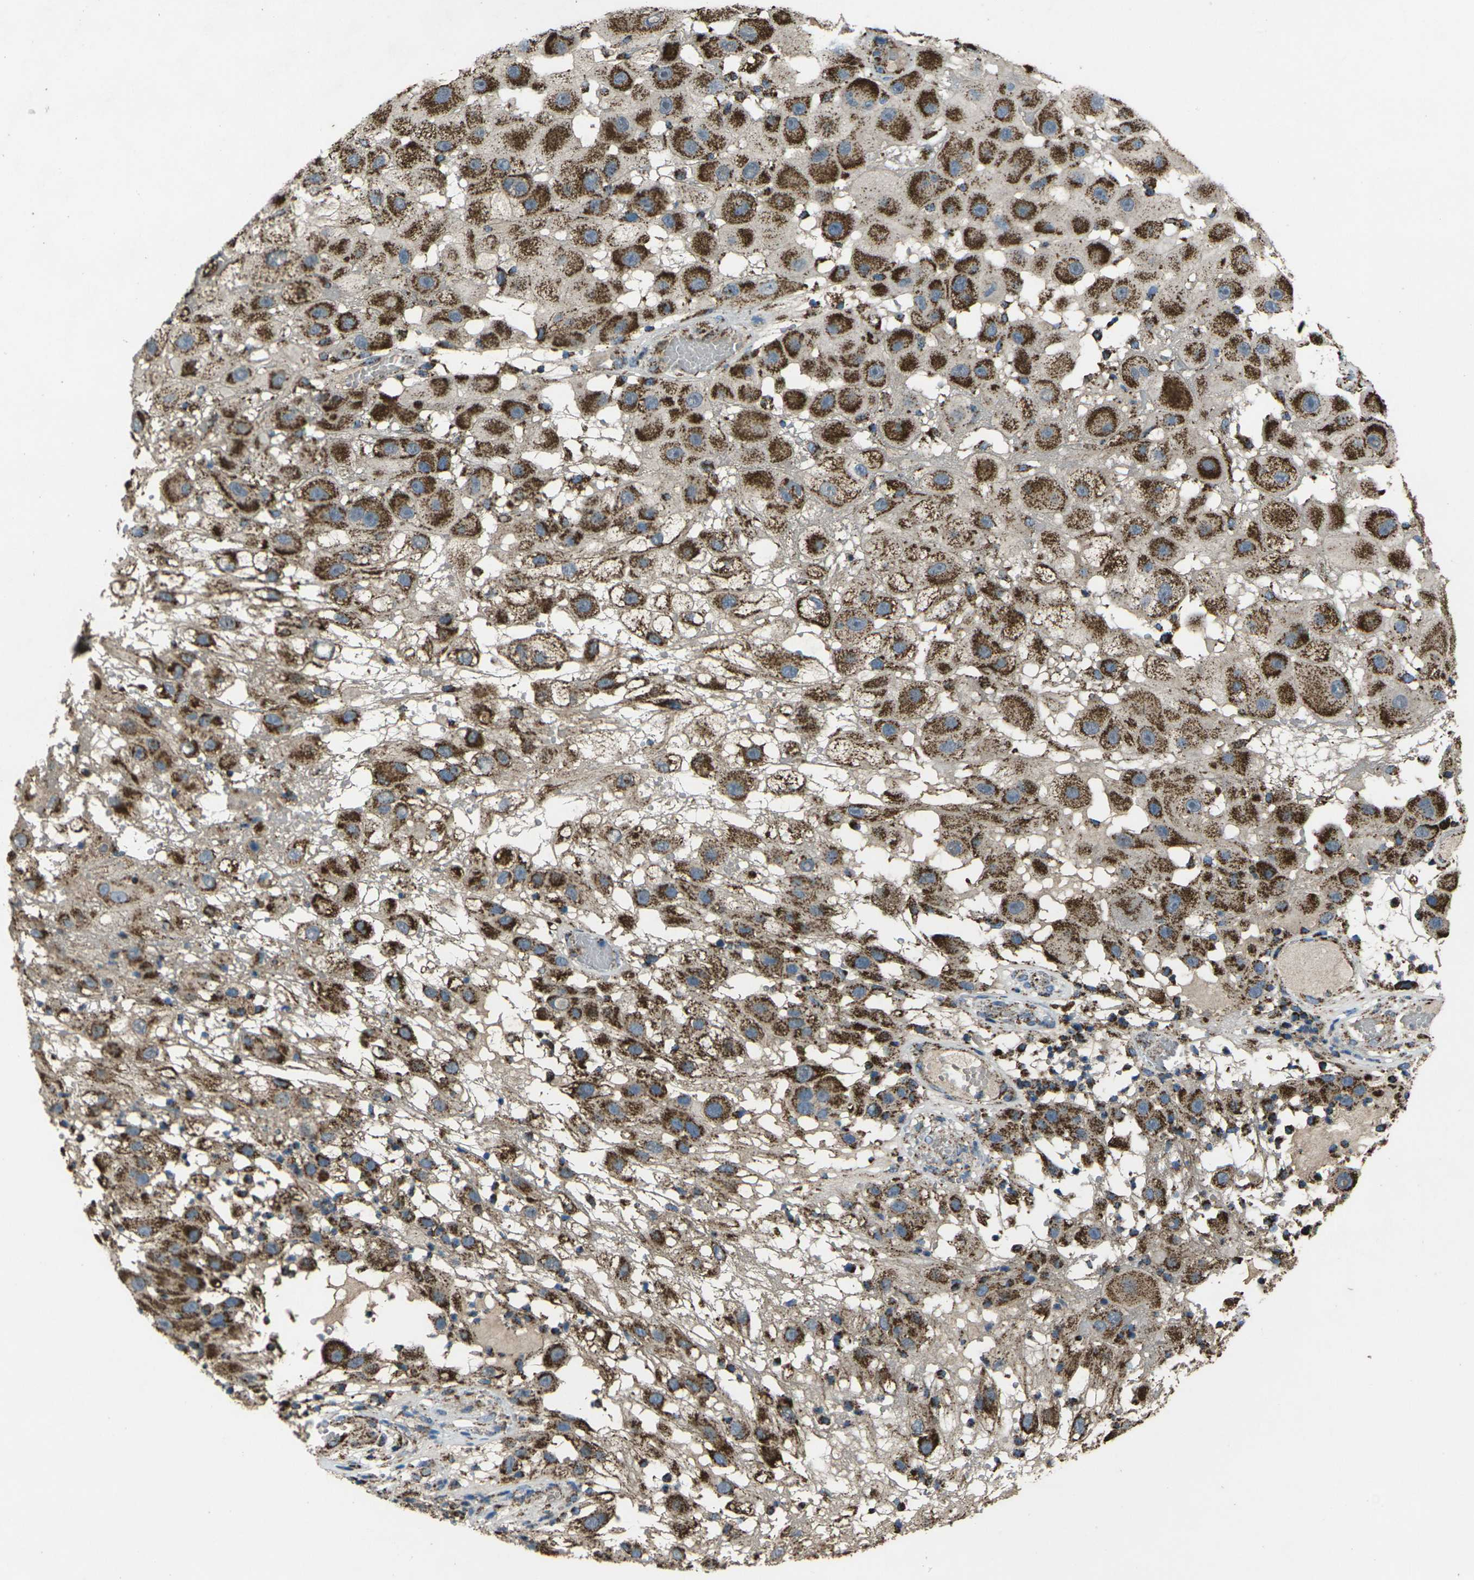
{"staining": {"intensity": "strong", "quantity": ">75%", "location": "cytoplasmic/membranous"}, "tissue": "melanoma", "cell_type": "Tumor cells", "image_type": "cancer", "snomed": [{"axis": "morphology", "description": "Malignant melanoma, NOS"}, {"axis": "topography", "description": "Skin"}], "caption": "This micrograph reveals immunohistochemistry (IHC) staining of malignant melanoma, with high strong cytoplasmic/membranous positivity in approximately >75% of tumor cells.", "gene": "KLHL5", "patient": {"sex": "female", "age": 81}}